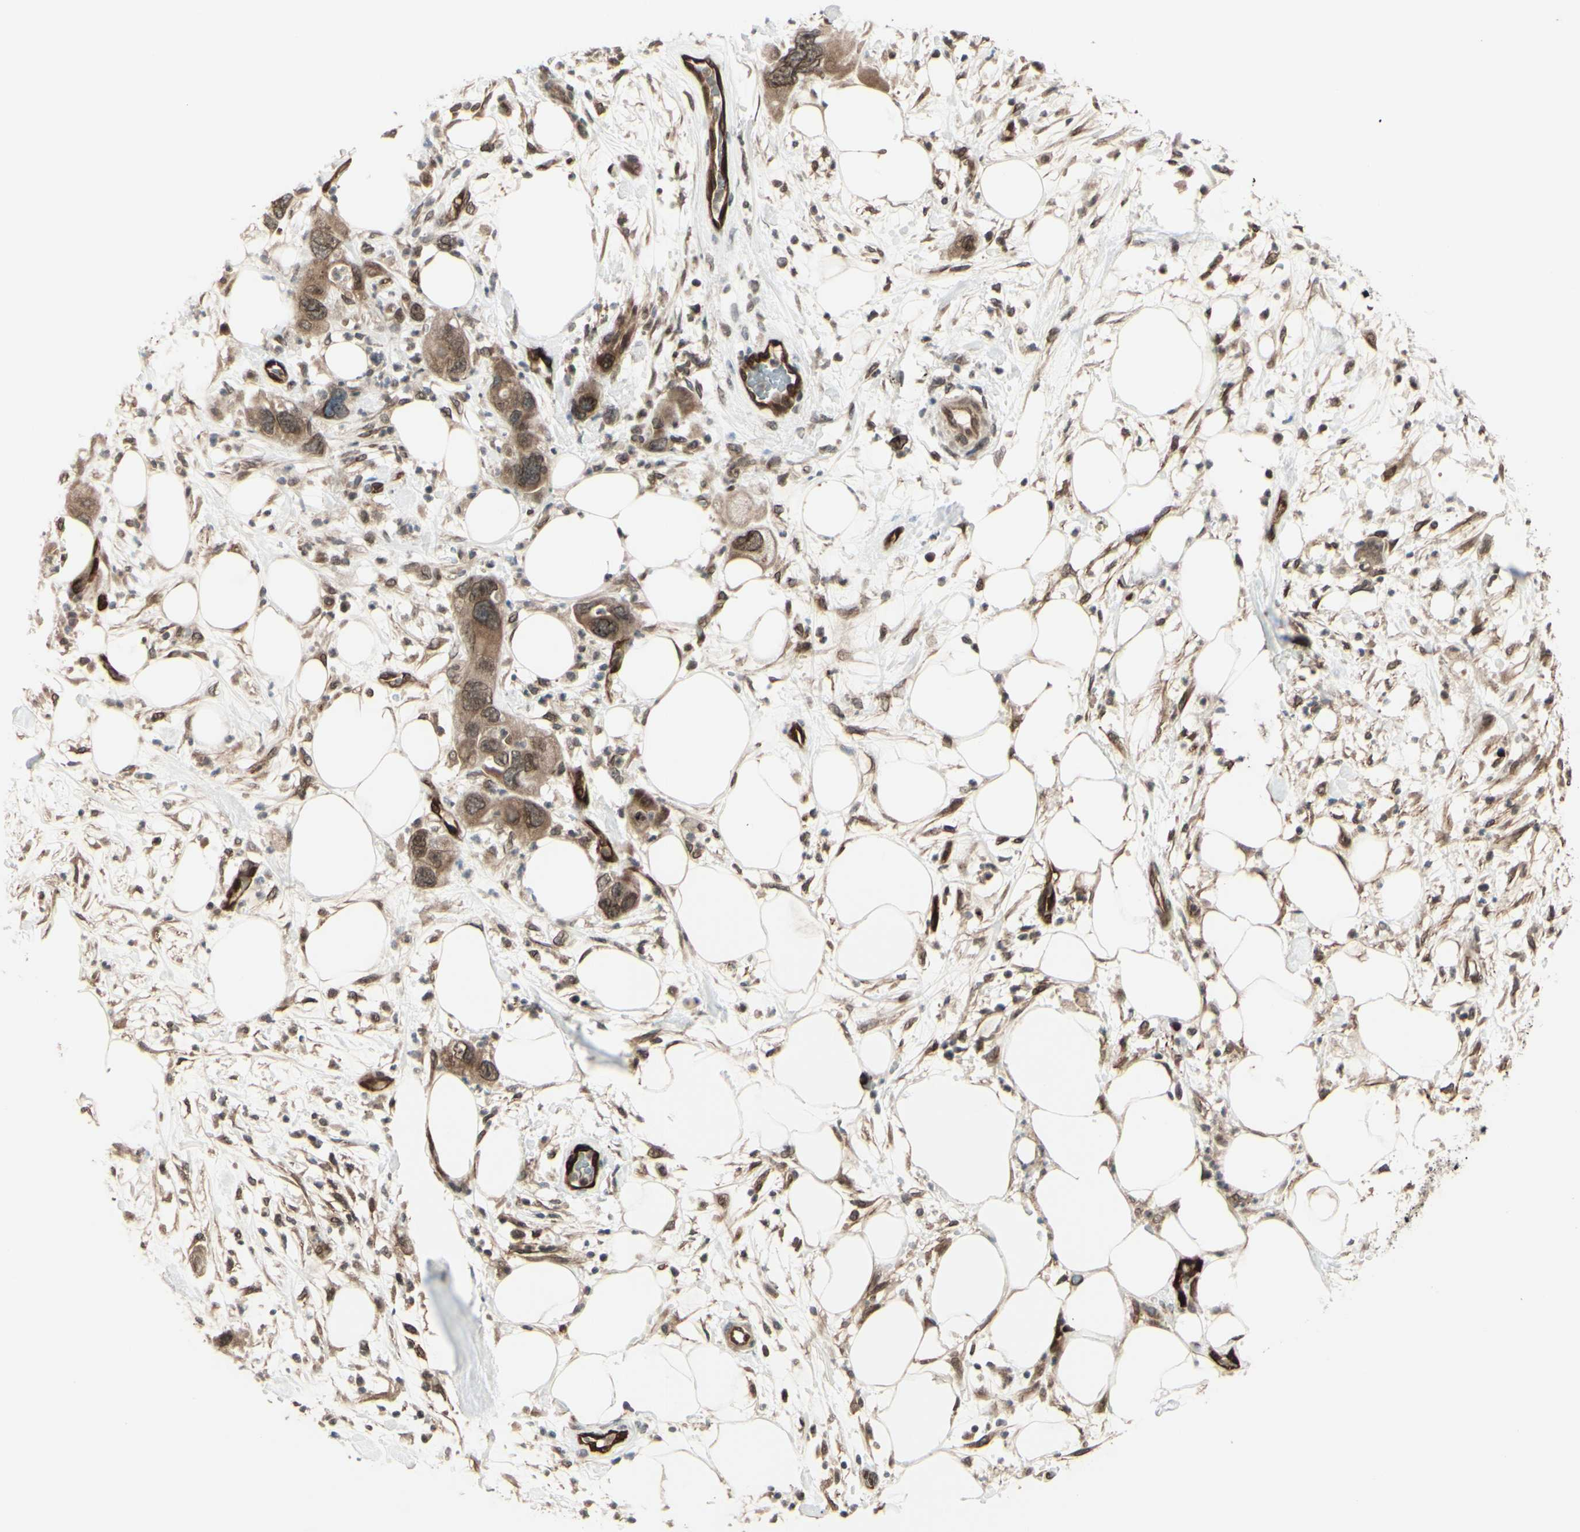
{"staining": {"intensity": "moderate", "quantity": ">75%", "location": "cytoplasmic/membranous,nuclear"}, "tissue": "pancreatic cancer", "cell_type": "Tumor cells", "image_type": "cancer", "snomed": [{"axis": "morphology", "description": "Adenocarcinoma, NOS"}, {"axis": "topography", "description": "Pancreas"}], "caption": "Human adenocarcinoma (pancreatic) stained with a brown dye demonstrates moderate cytoplasmic/membranous and nuclear positive staining in approximately >75% of tumor cells.", "gene": "MLF2", "patient": {"sex": "female", "age": 71}}